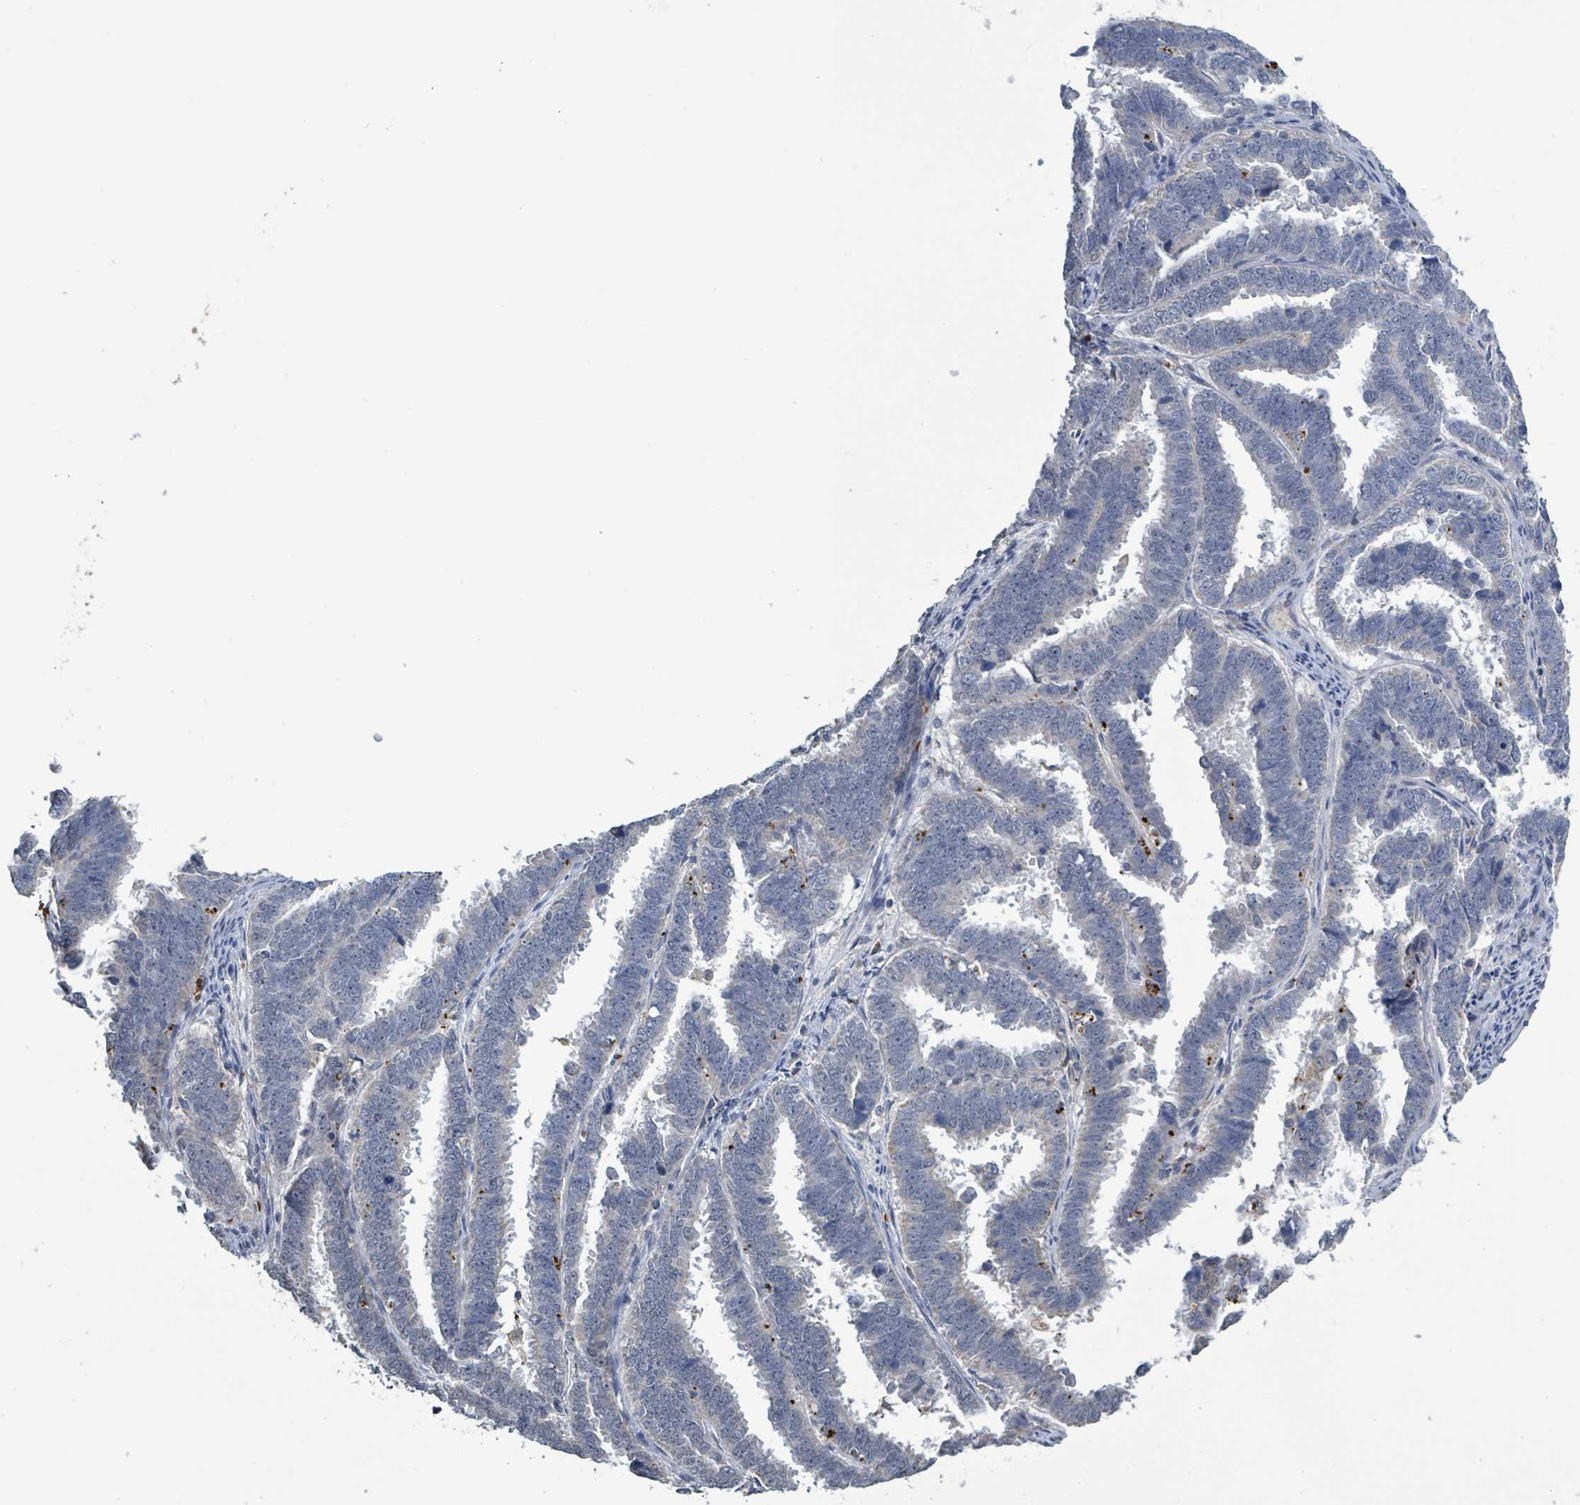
{"staining": {"intensity": "negative", "quantity": "none", "location": "none"}, "tissue": "endometrial cancer", "cell_type": "Tumor cells", "image_type": "cancer", "snomed": [{"axis": "morphology", "description": "Adenocarcinoma, NOS"}, {"axis": "topography", "description": "Endometrium"}], "caption": "Immunohistochemistry (IHC) histopathology image of neoplastic tissue: human endometrial adenocarcinoma stained with DAB exhibits no significant protein positivity in tumor cells.", "gene": "SEBOX", "patient": {"sex": "female", "age": 75}}